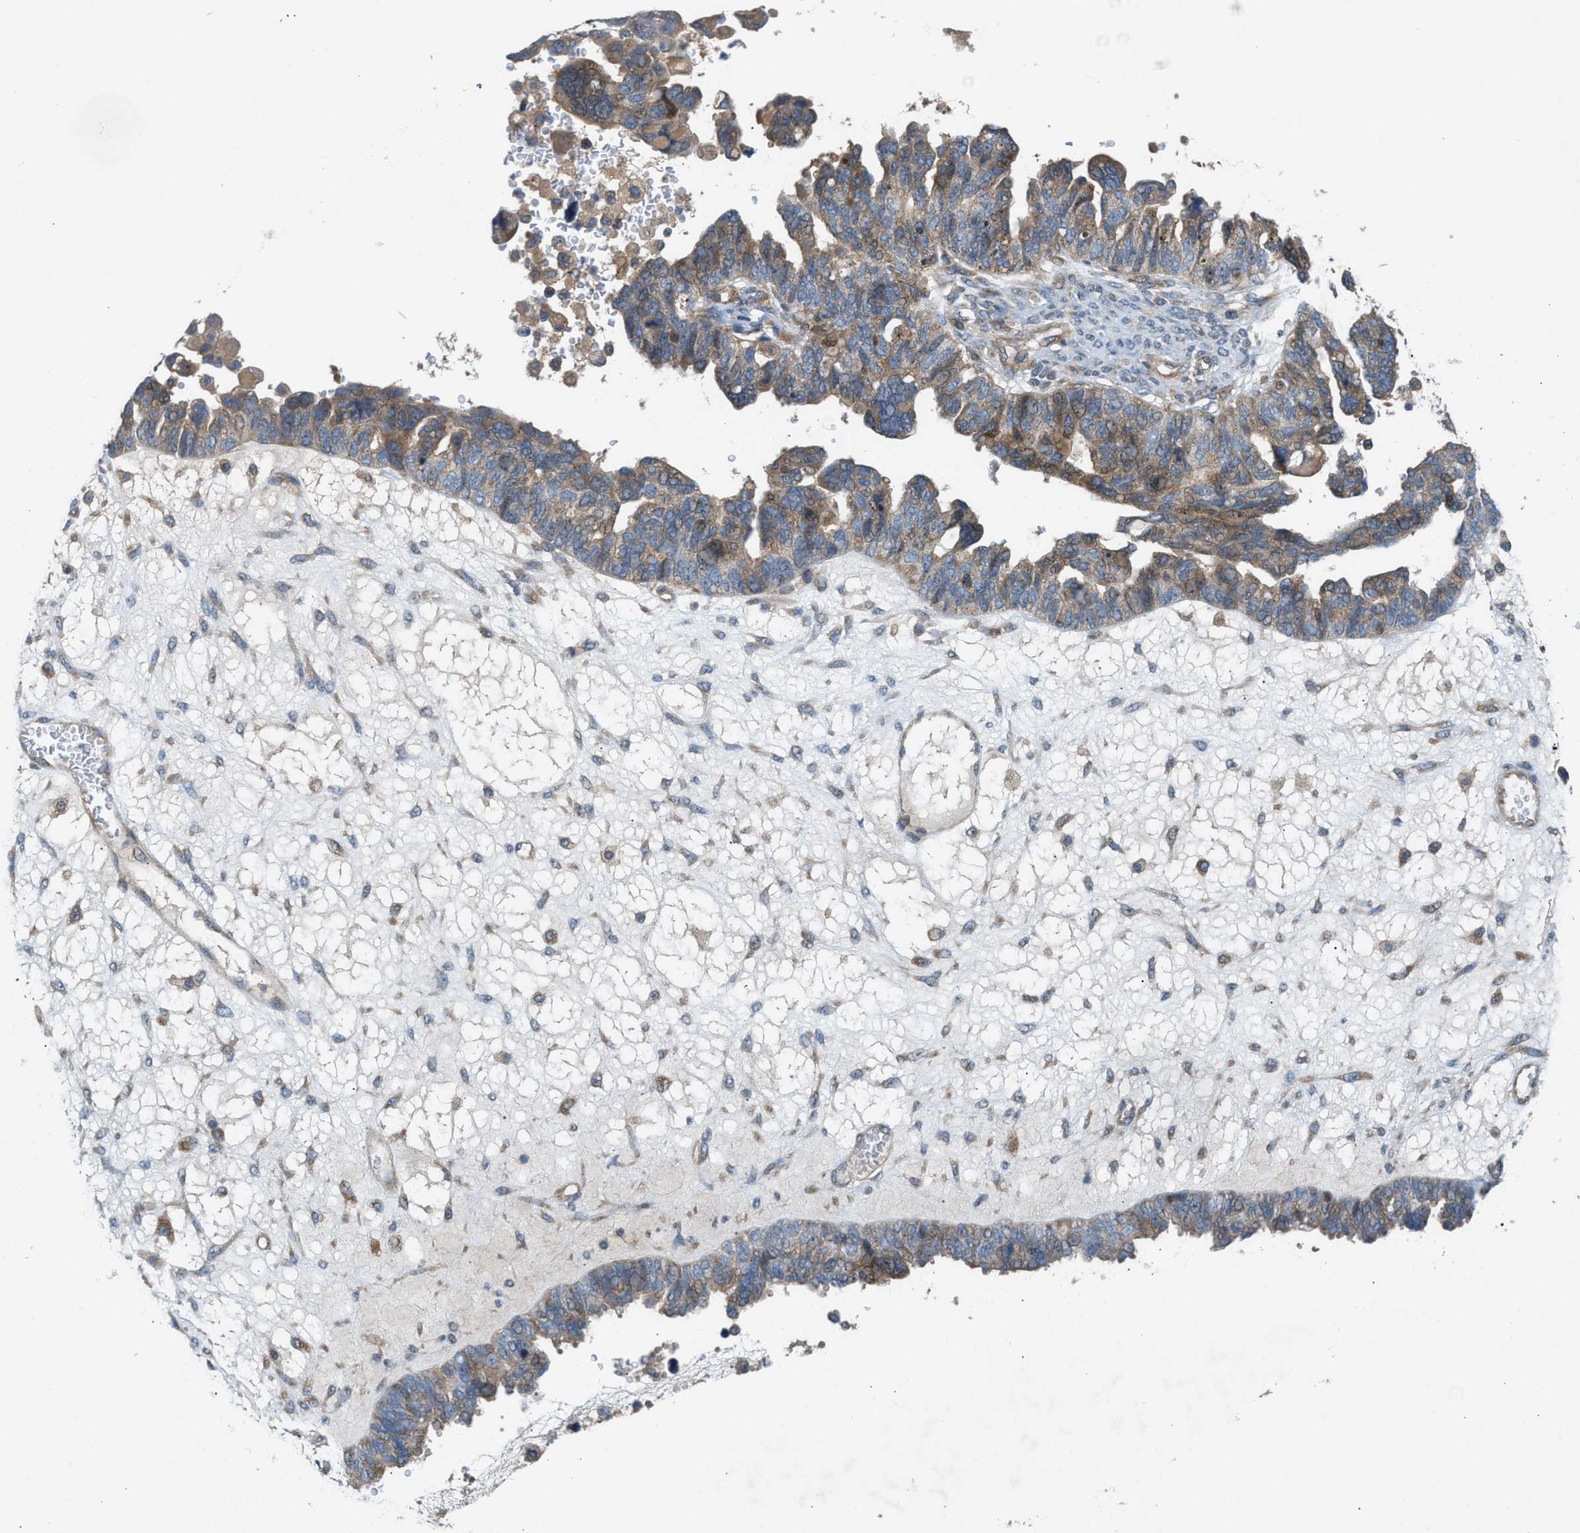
{"staining": {"intensity": "weak", "quantity": ">75%", "location": "cytoplasmic/membranous"}, "tissue": "ovarian cancer", "cell_type": "Tumor cells", "image_type": "cancer", "snomed": [{"axis": "morphology", "description": "Cystadenocarcinoma, serous, NOS"}, {"axis": "topography", "description": "Ovary"}], "caption": "Human ovarian cancer stained for a protein (brown) displays weak cytoplasmic/membranous positive staining in about >75% of tumor cells.", "gene": "CYB5D1", "patient": {"sex": "female", "age": 79}}